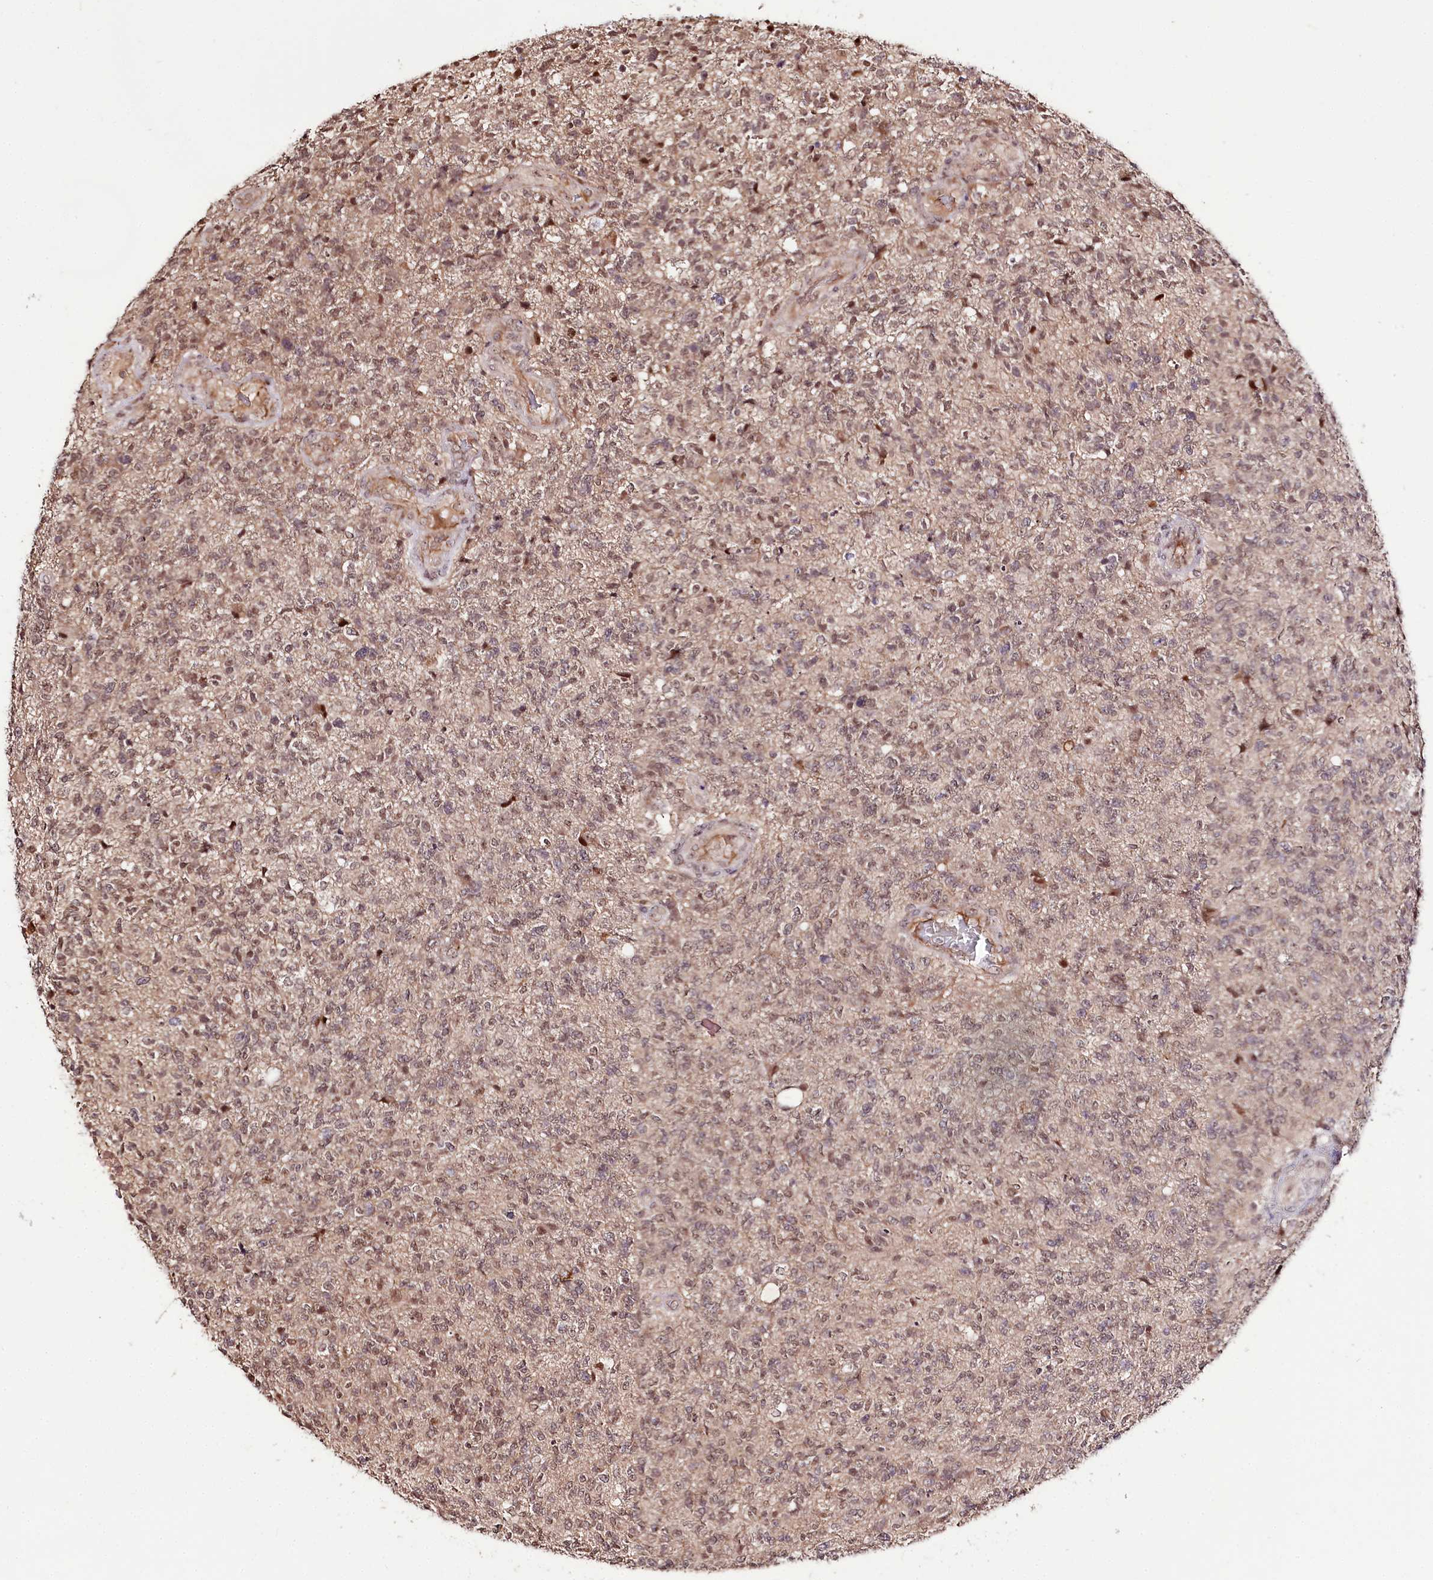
{"staining": {"intensity": "weak", "quantity": "25%-75%", "location": "cytoplasmic/membranous,nuclear"}, "tissue": "glioma", "cell_type": "Tumor cells", "image_type": "cancer", "snomed": [{"axis": "morphology", "description": "Glioma, malignant, High grade"}, {"axis": "topography", "description": "Brain"}], "caption": "Weak cytoplasmic/membranous and nuclear protein expression is identified in about 25%-75% of tumor cells in glioma.", "gene": "DMP1", "patient": {"sex": "male", "age": 56}}